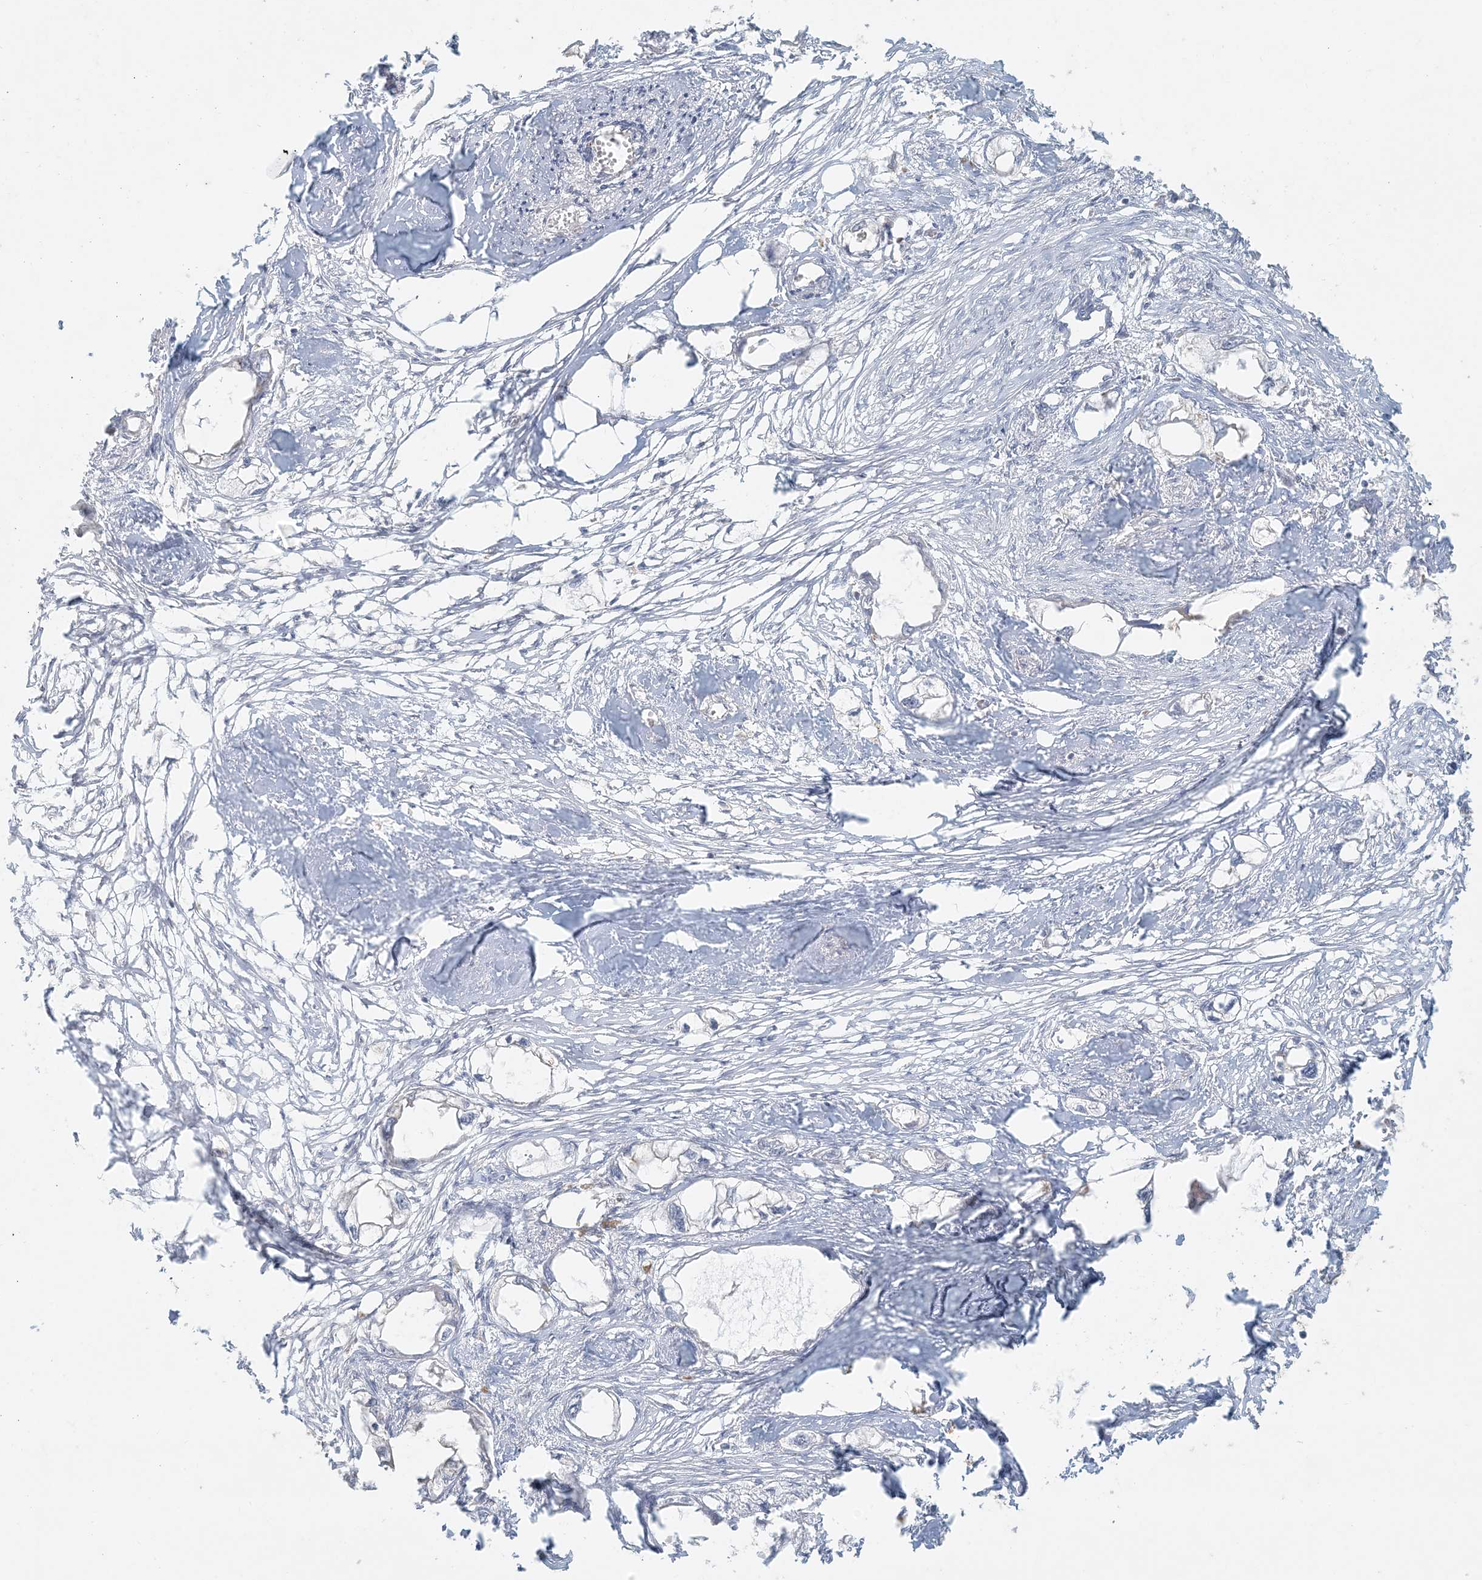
{"staining": {"intensity": "negative", "quantity": "none", "location": "none"}, "tissue": "endometrial cancer", "cell_type": "Tumor cells", "image_type": "cancer", "snomed": [{"axis": "morphology", "description": "Adenocarcinoma, NOS"}, {"axis": "morphology", "description": "Adenocarcinoma, metastatic, NOS"}, {"axis": "topography", "description": "Adipose tissue"}, {"axis": "topography", "description": "Endometrium"}], "caption": "A high-resolution image shows immunohistochemistry (IHC) staining of endometrial metastatic adenocarcinoma, which displays no significant positivity in tumor cells. (Brightfield microscopy of DAB (3,3'-diaminobenzidine) immunohistochemistry (IHC) at high magnification).", "gene": "HACL1", "patient": {"sex": "female", "age": 67}}